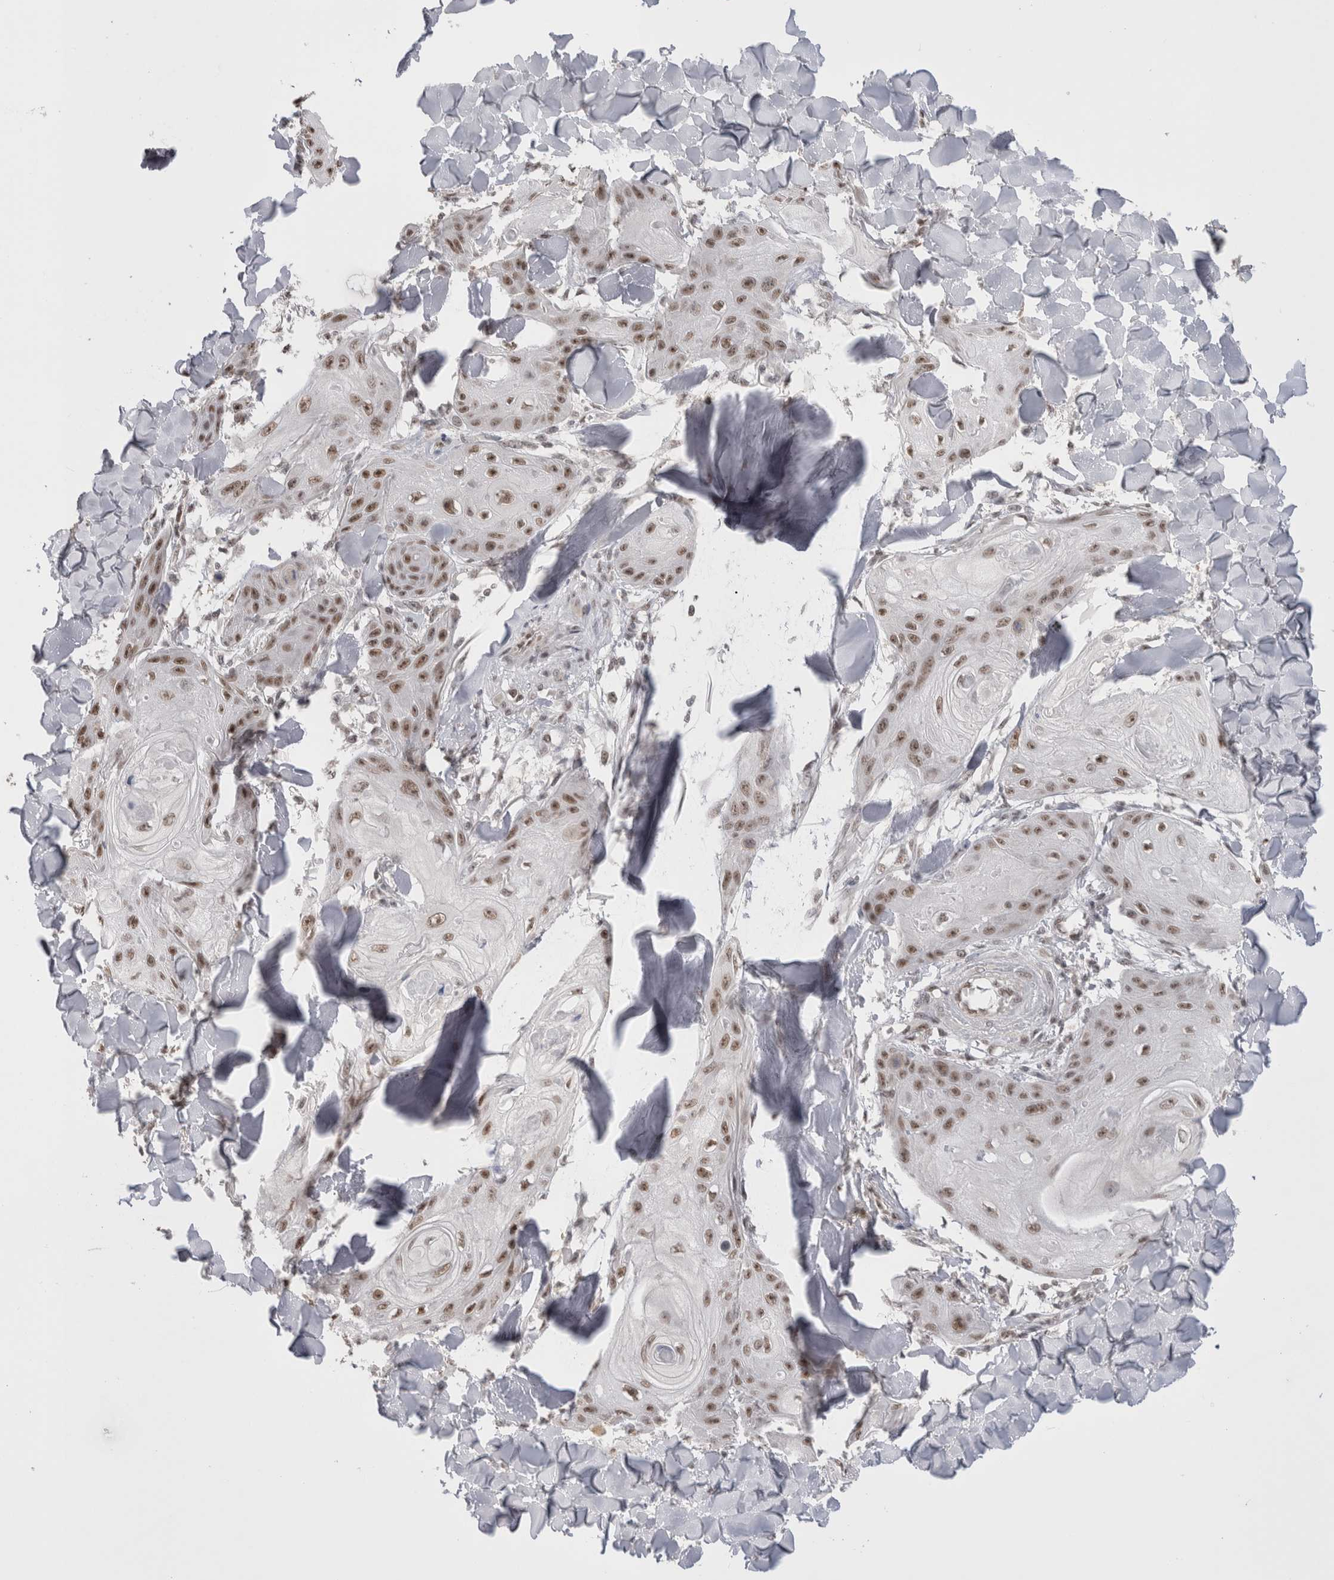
{"staining": {"intensity": "moderate", "quantity": ">75%", "location": "nuclear"}, "tissue": "skin cancer", "cell_type": "Tumor cells", "image_type": "cancer", "snomed": [{"axis": "morphology", "description": "Squamous cell carcinoma, NOS"}, {"axis": "topography", "description": "Skin"}], "caption": "Moderate nuclear expression for a protein is identified in about >75% of tumor cells of skin squamous cell carcinoma using immunohistochemistry (IHC).", "gene": "DAXX", "patient": {"sex": "male", "age": 74}}